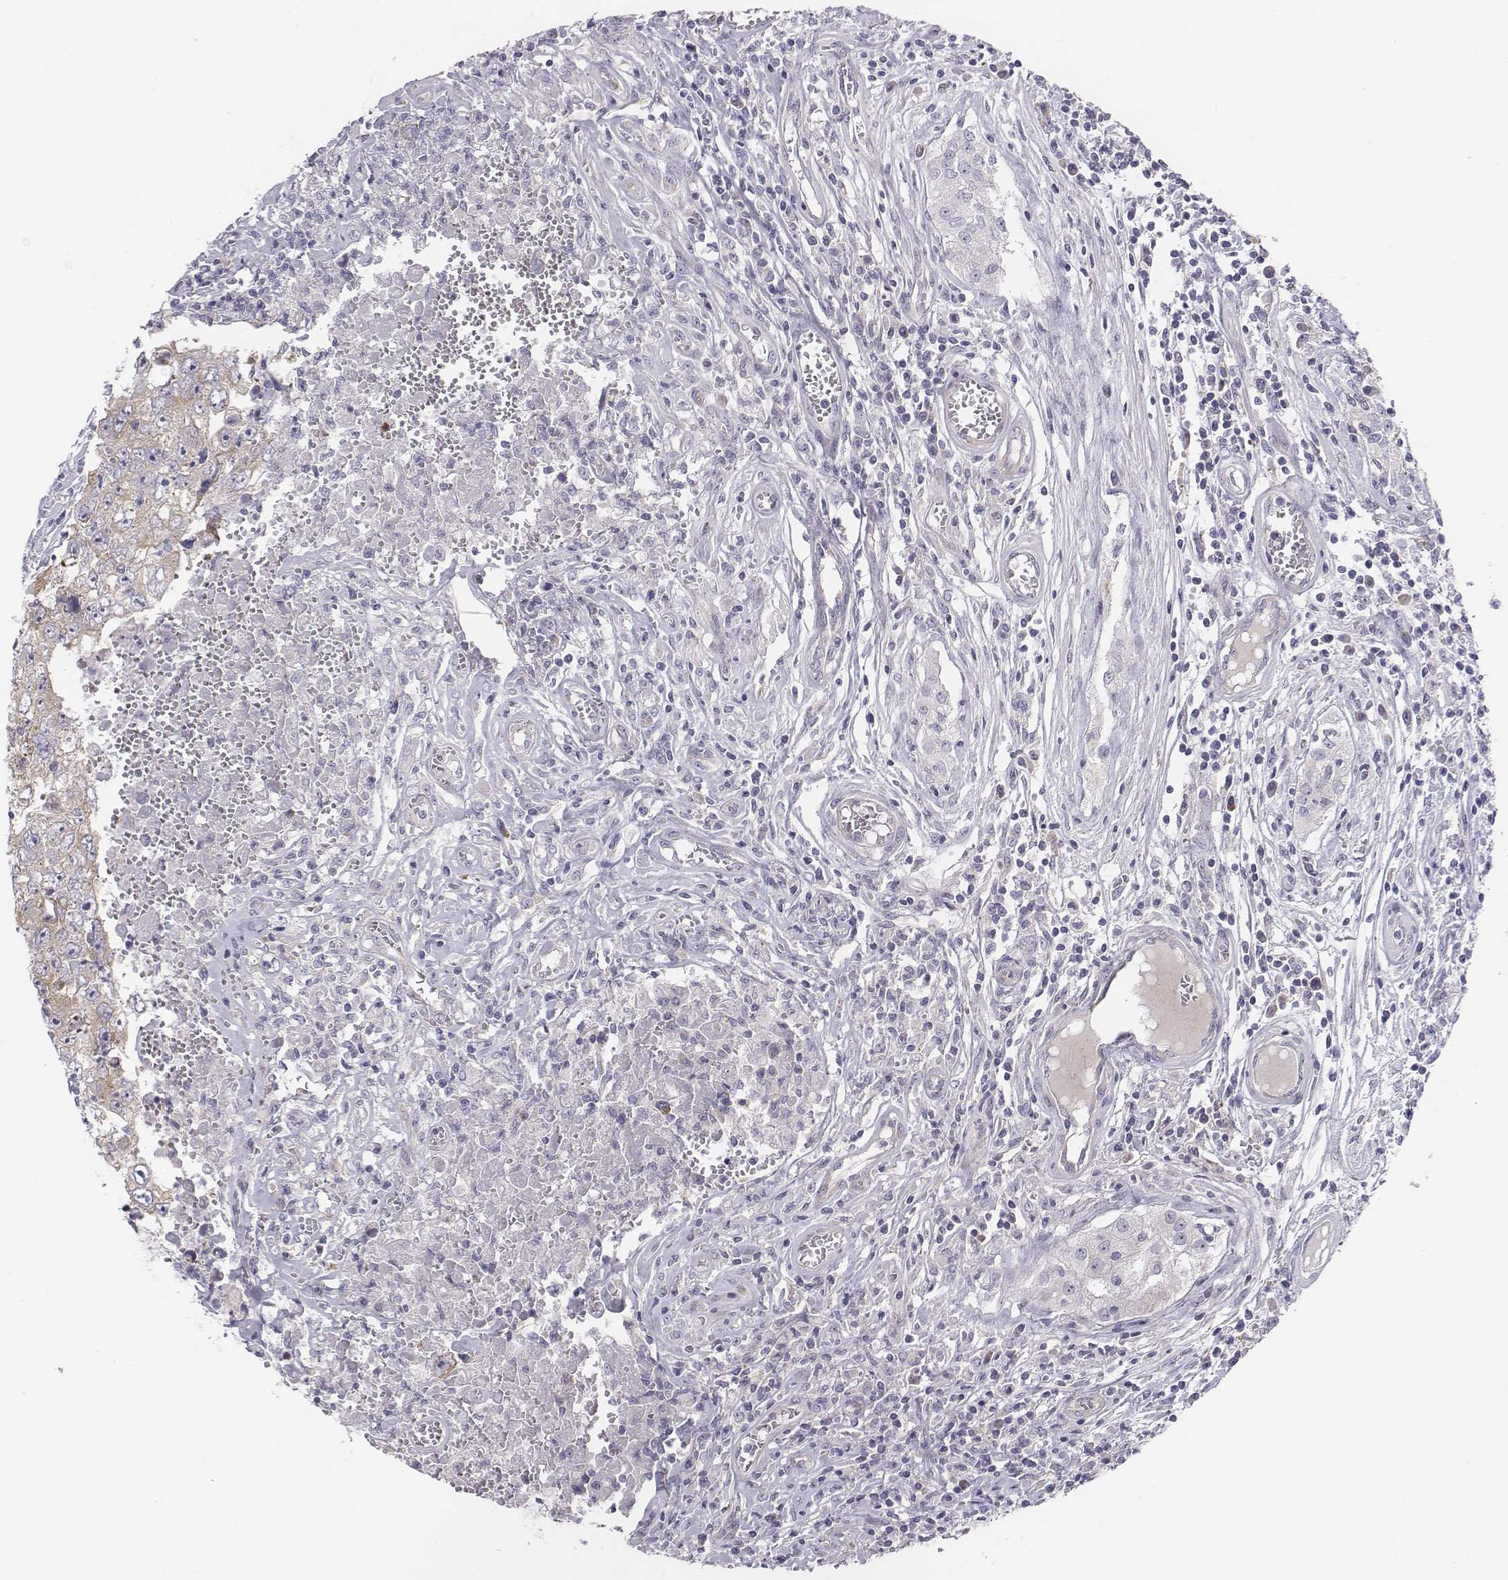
{"staining": {"intensity": "negative", "quantity": "none", "location": "none"}, "tissue": "testis cancer", "cell_type": "Tumor cells", "image_type": "cancer", "snomed": [{"axis": "morphology", "description": "Carcinoma, Embryonal, NOS"}, {"axis": "topography", "description": "Testis"}], "caption": "This image is of testis cancer stained with IHC to label a protein in brown with the nuclei are counter-stained blue. There is no staining in tumor cells.", "gene": "CHST14", "patient": {"sex": "male", "age": 36}}